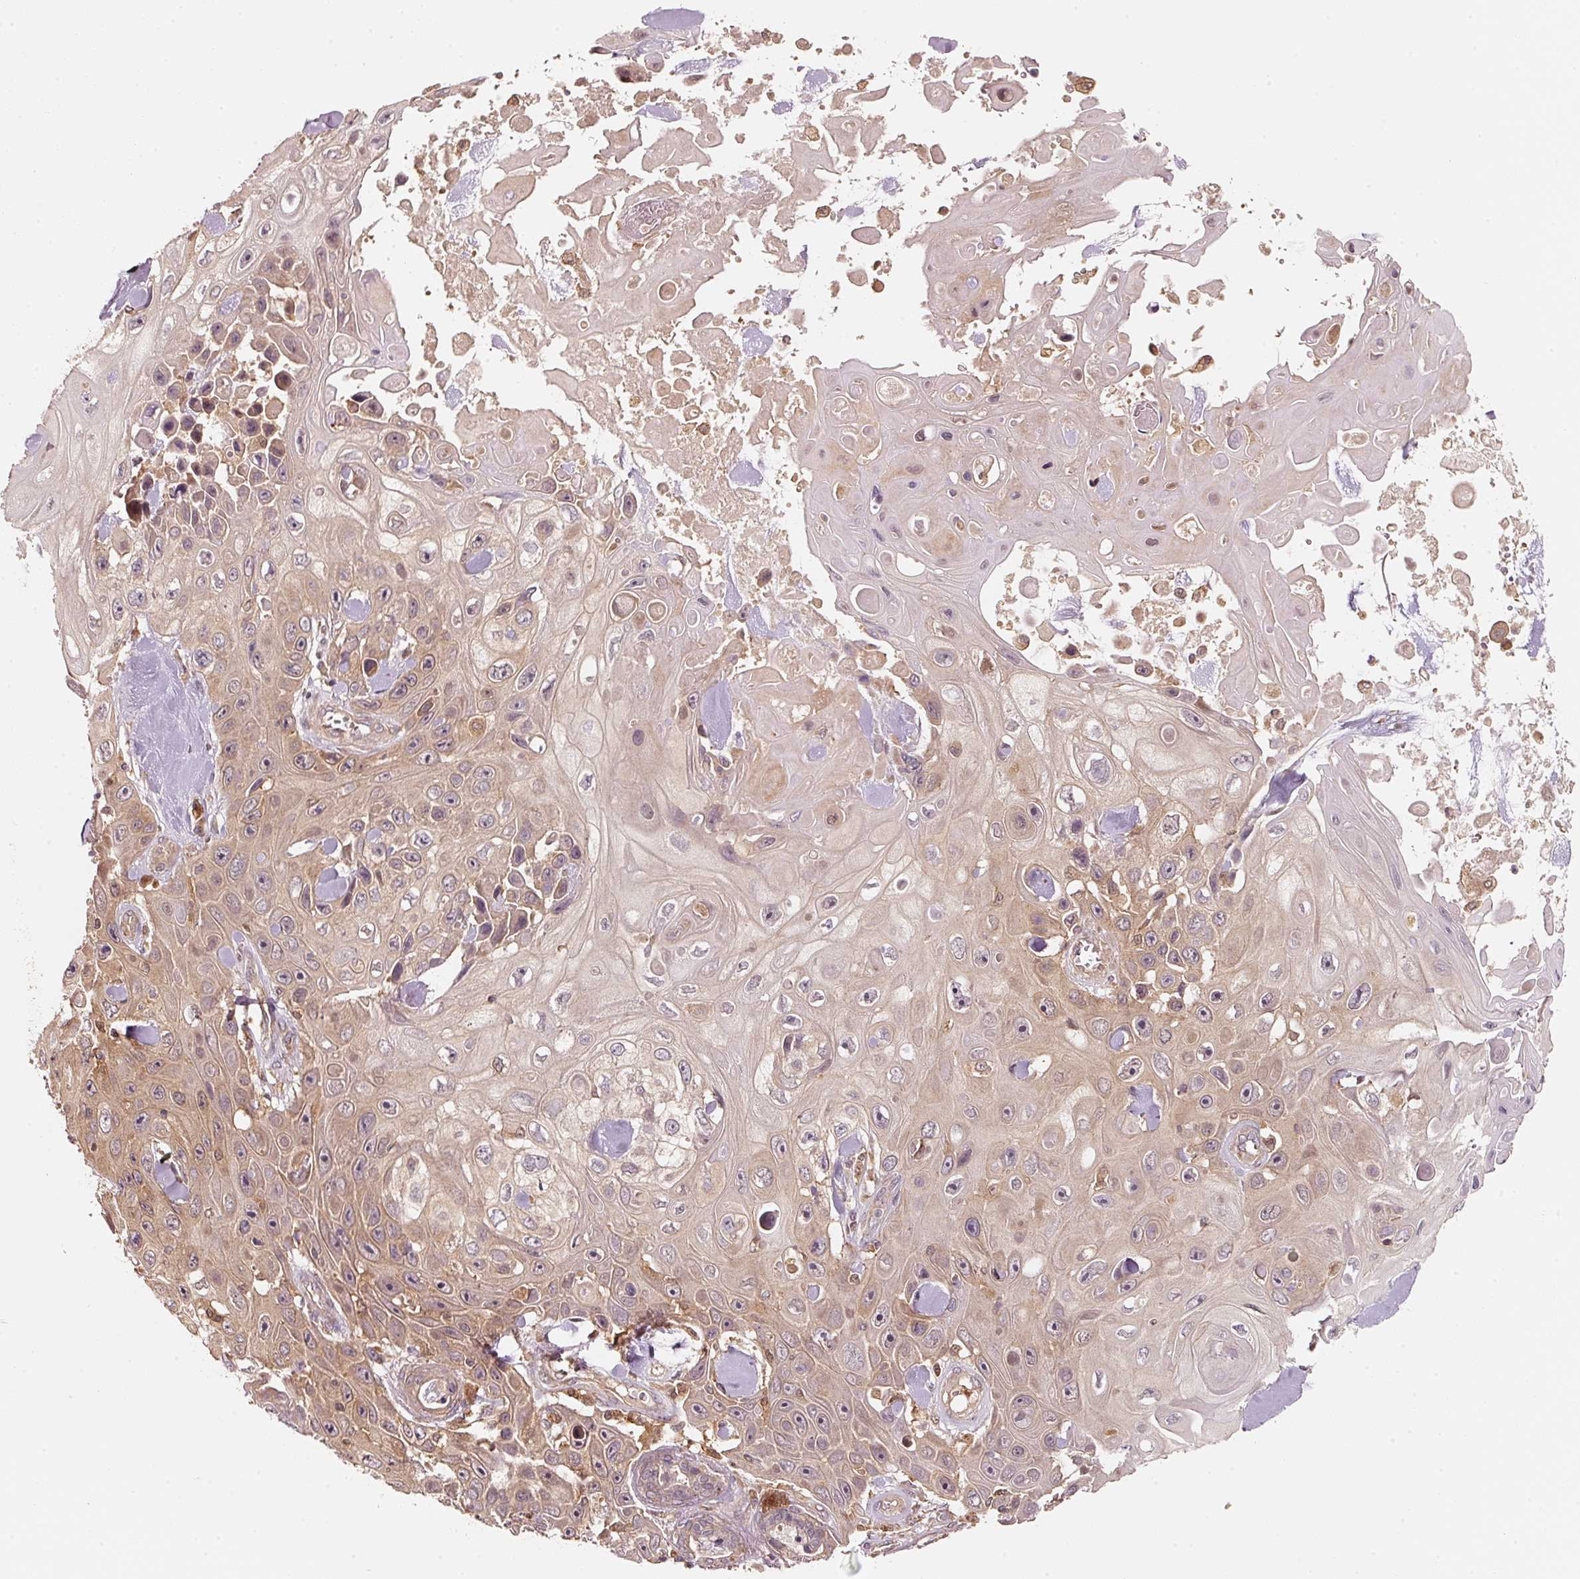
{"staining": {"intensity": "weak", "quantity": "25%-75%", "location": "cytoplasmic/membranous"}, "tissue": "skin cancer", "cell_type": "Tumor cells", "image_type": "cancer", "snomed": [{"axis": "morphology", "description": "Squamous cell carcinoma, NOS"}, {"axis": "topography", "description": "Skin"}], "caption": "IHC histopathology image of skin cancer (squamous cell carcinoma) stained for a protein (brown), which shows low levels of weak cytoplasmic/membranous positivity in approximately 25%-75% of tumor cells.", "gene": "RRAS2", "patient": {"sex": "male", "age": 82}}